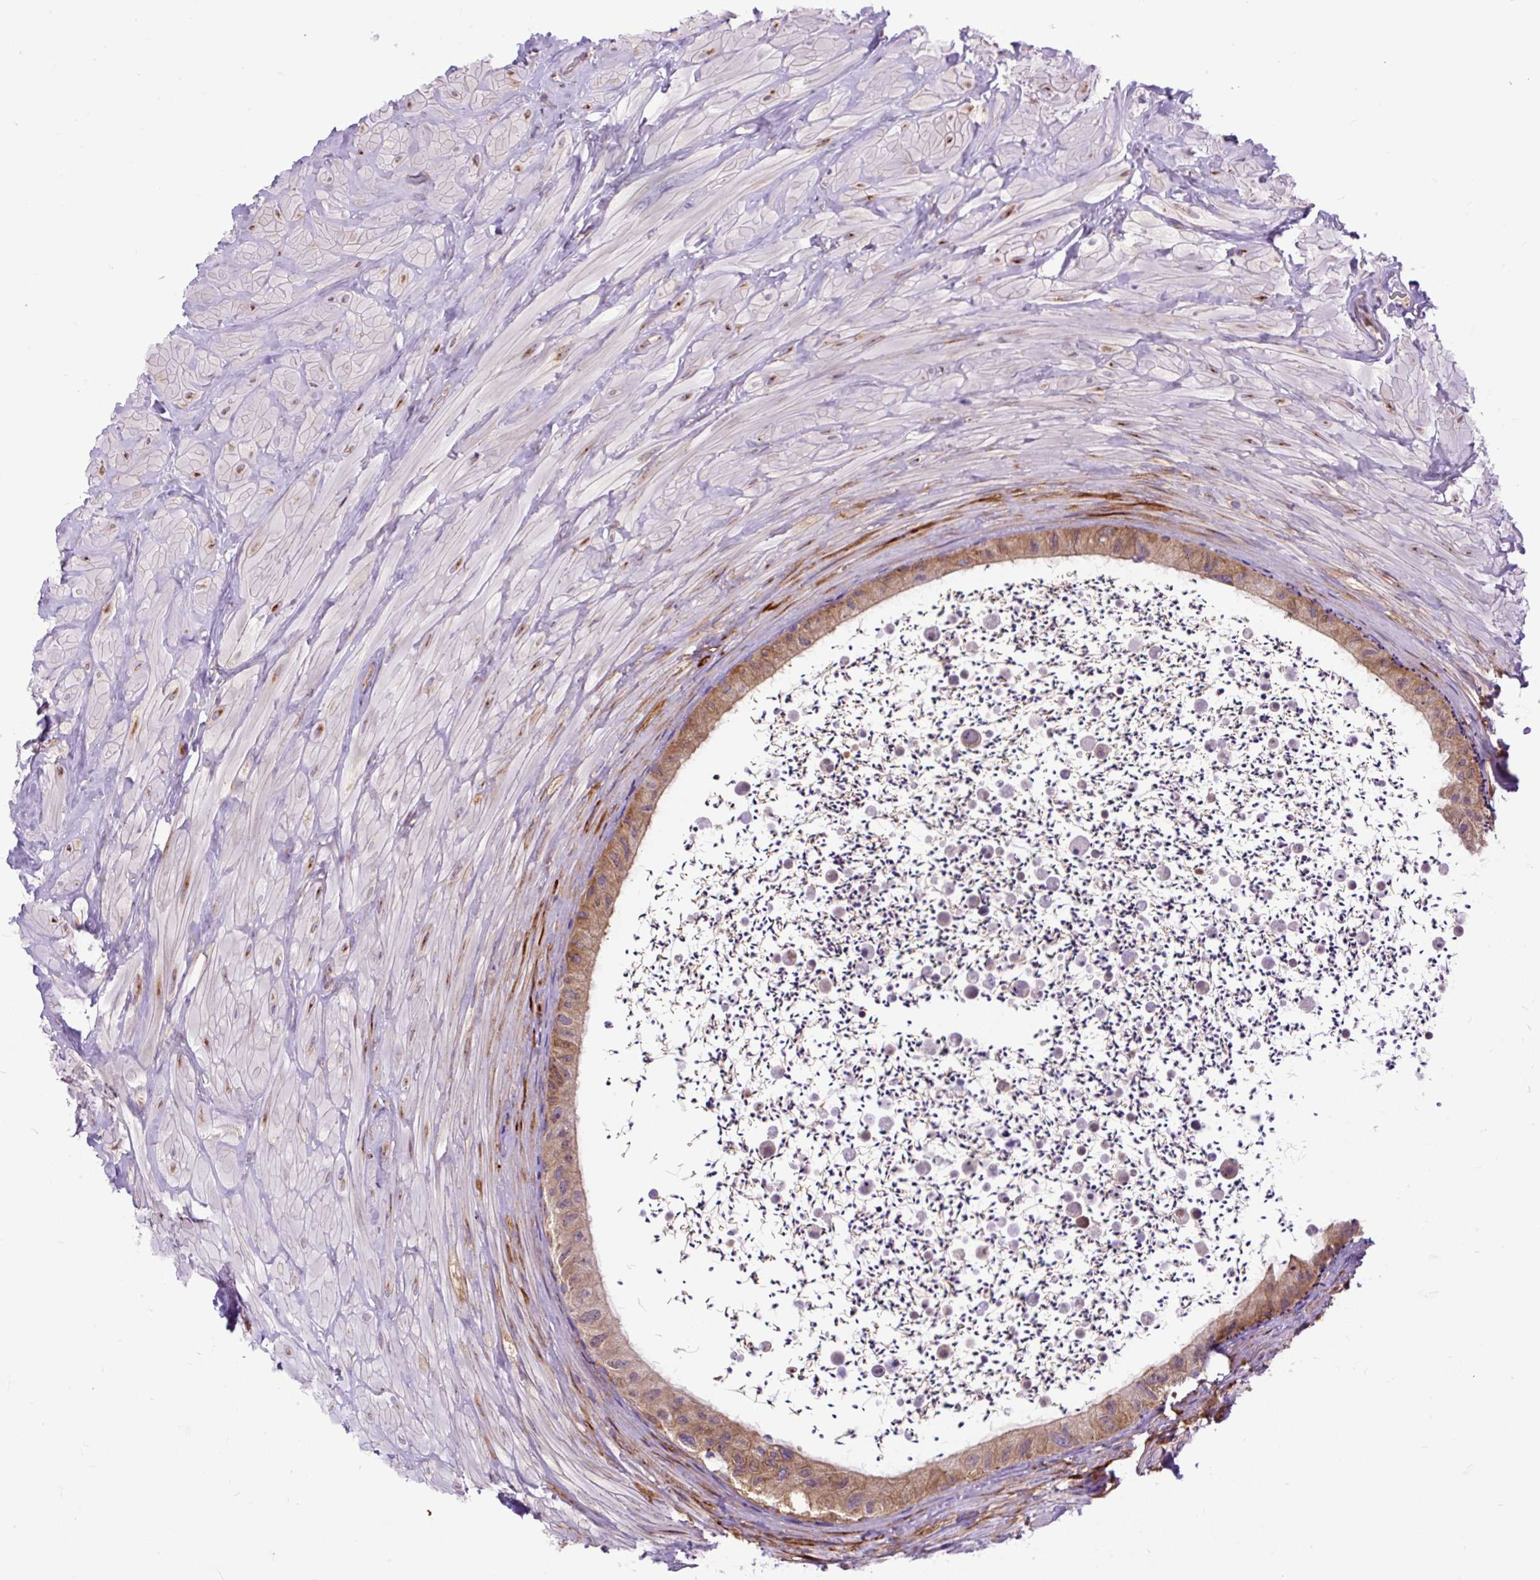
{"staining": {"intensity": "moderate", "quantity": ">75%", "location": "cytoplasmic/membranous"}, "tissue": "epididymis", "cell_type": "Glandular cells", "image_type": "normal", "snomed": [{"axis": "morphology", "description": "Normal tissue, NOS"}, {"axis": "topography", "description": "Epididymis"}, {"axis": "topography", "description": "Peripheral nerve tissue"}], "caption": "This histopathology image demonstrates immunohistochemistry (IHC) staining of normal human epididymis, with medium moderate cytoplasmic/membranous expression in about >75% of glandular cells.", "gene": "TRIM17", "patient": {"sex": "male", "age": 32}}